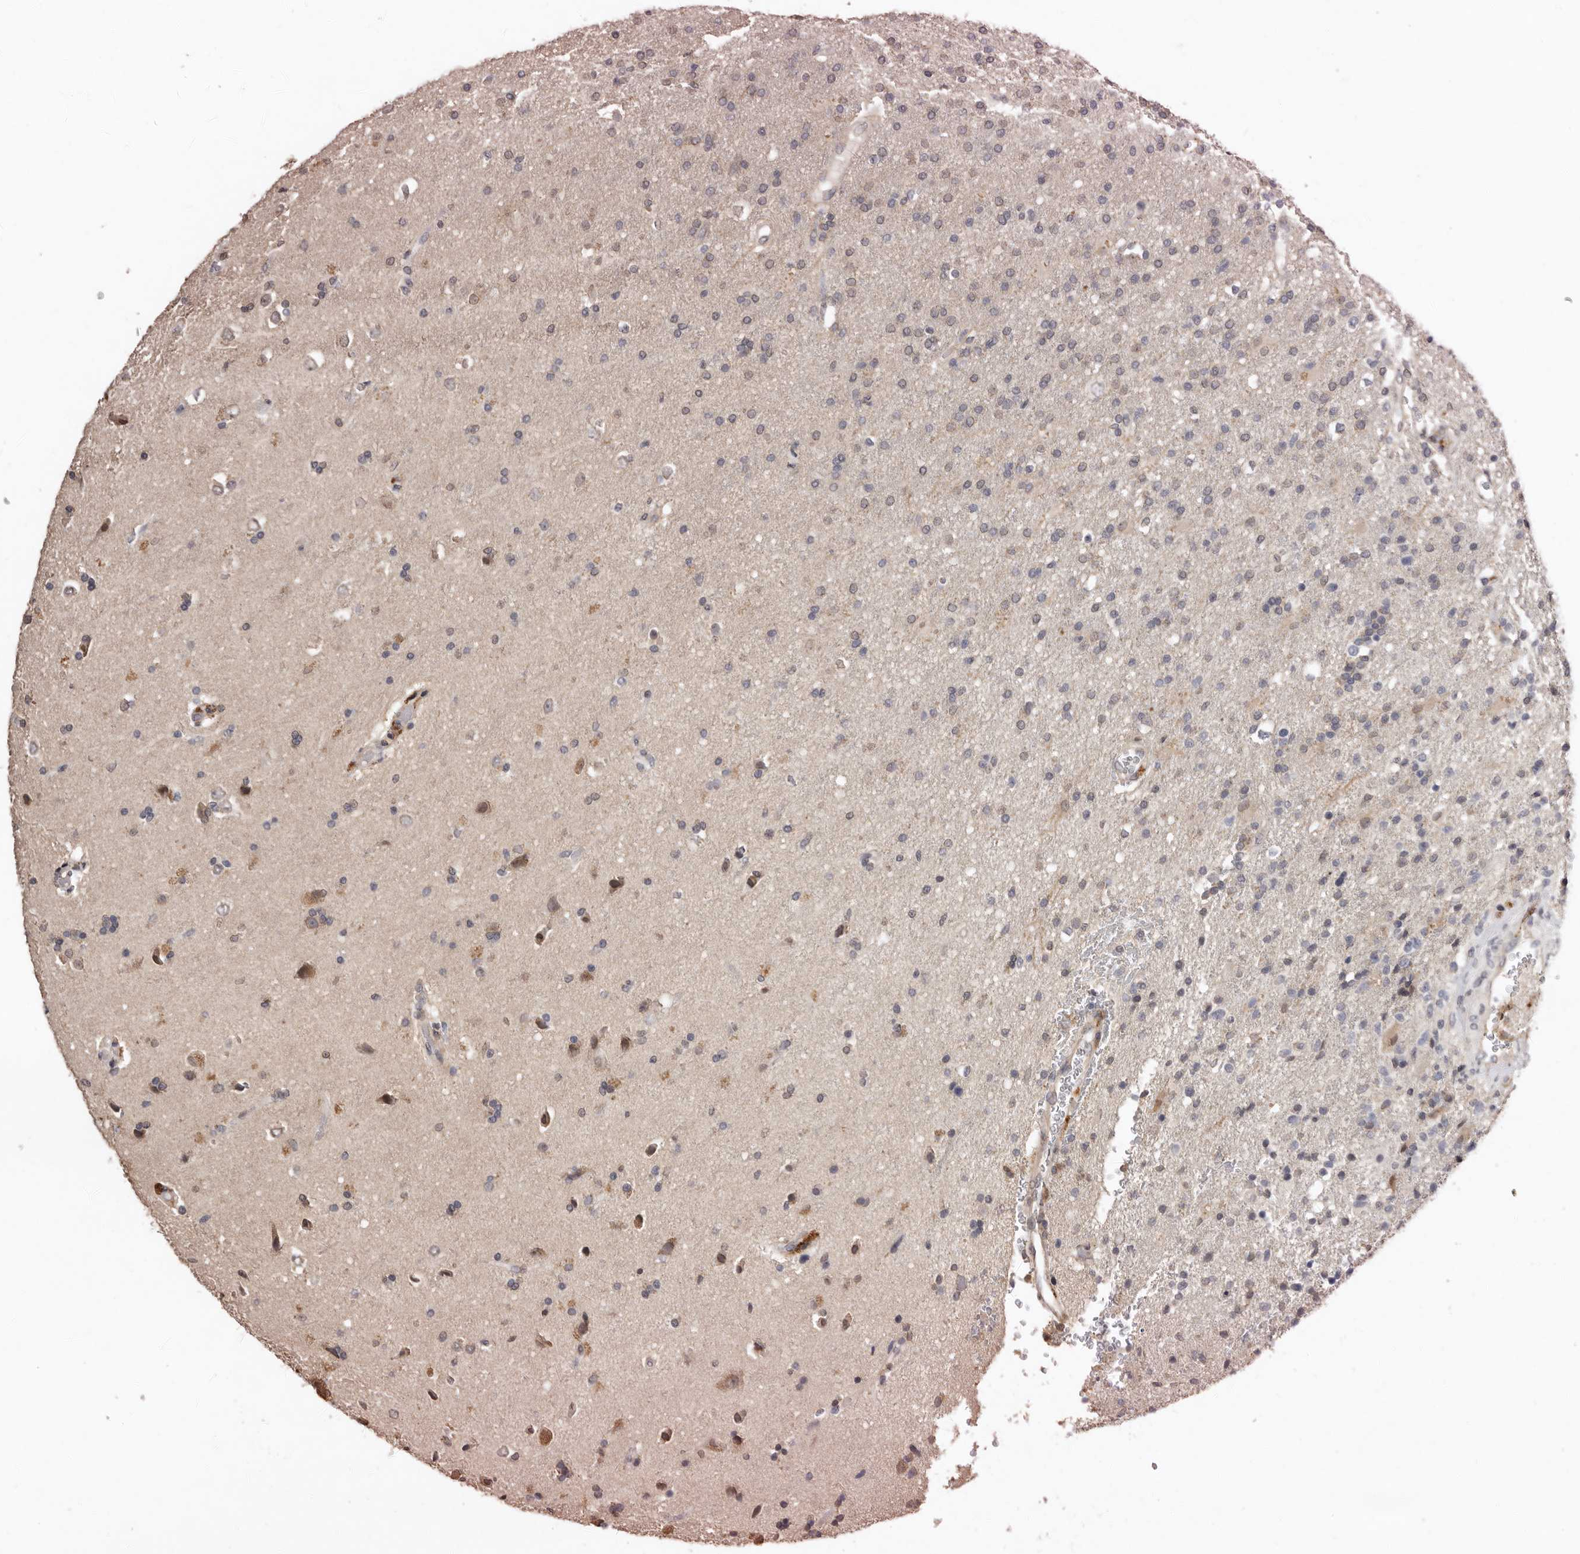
{"staining": {"intensity": "negative", "quantity": "none", "location": "none"}, "tissue": "glioma", "cell_type": "Tumor cells", "image_type": "cancer", "snomed": [{"axis": "morphology", "description": "Glioma, malignant, High grade"}, {"axis": "topography", "description": "Brain"}], "caption": "This is an immunohistochemistry (IHC) micrograph of human glioma. There is no expression in tumor cells.", "gene": "SULT1E1", "patient": {"sex": "male", "age": 72}}